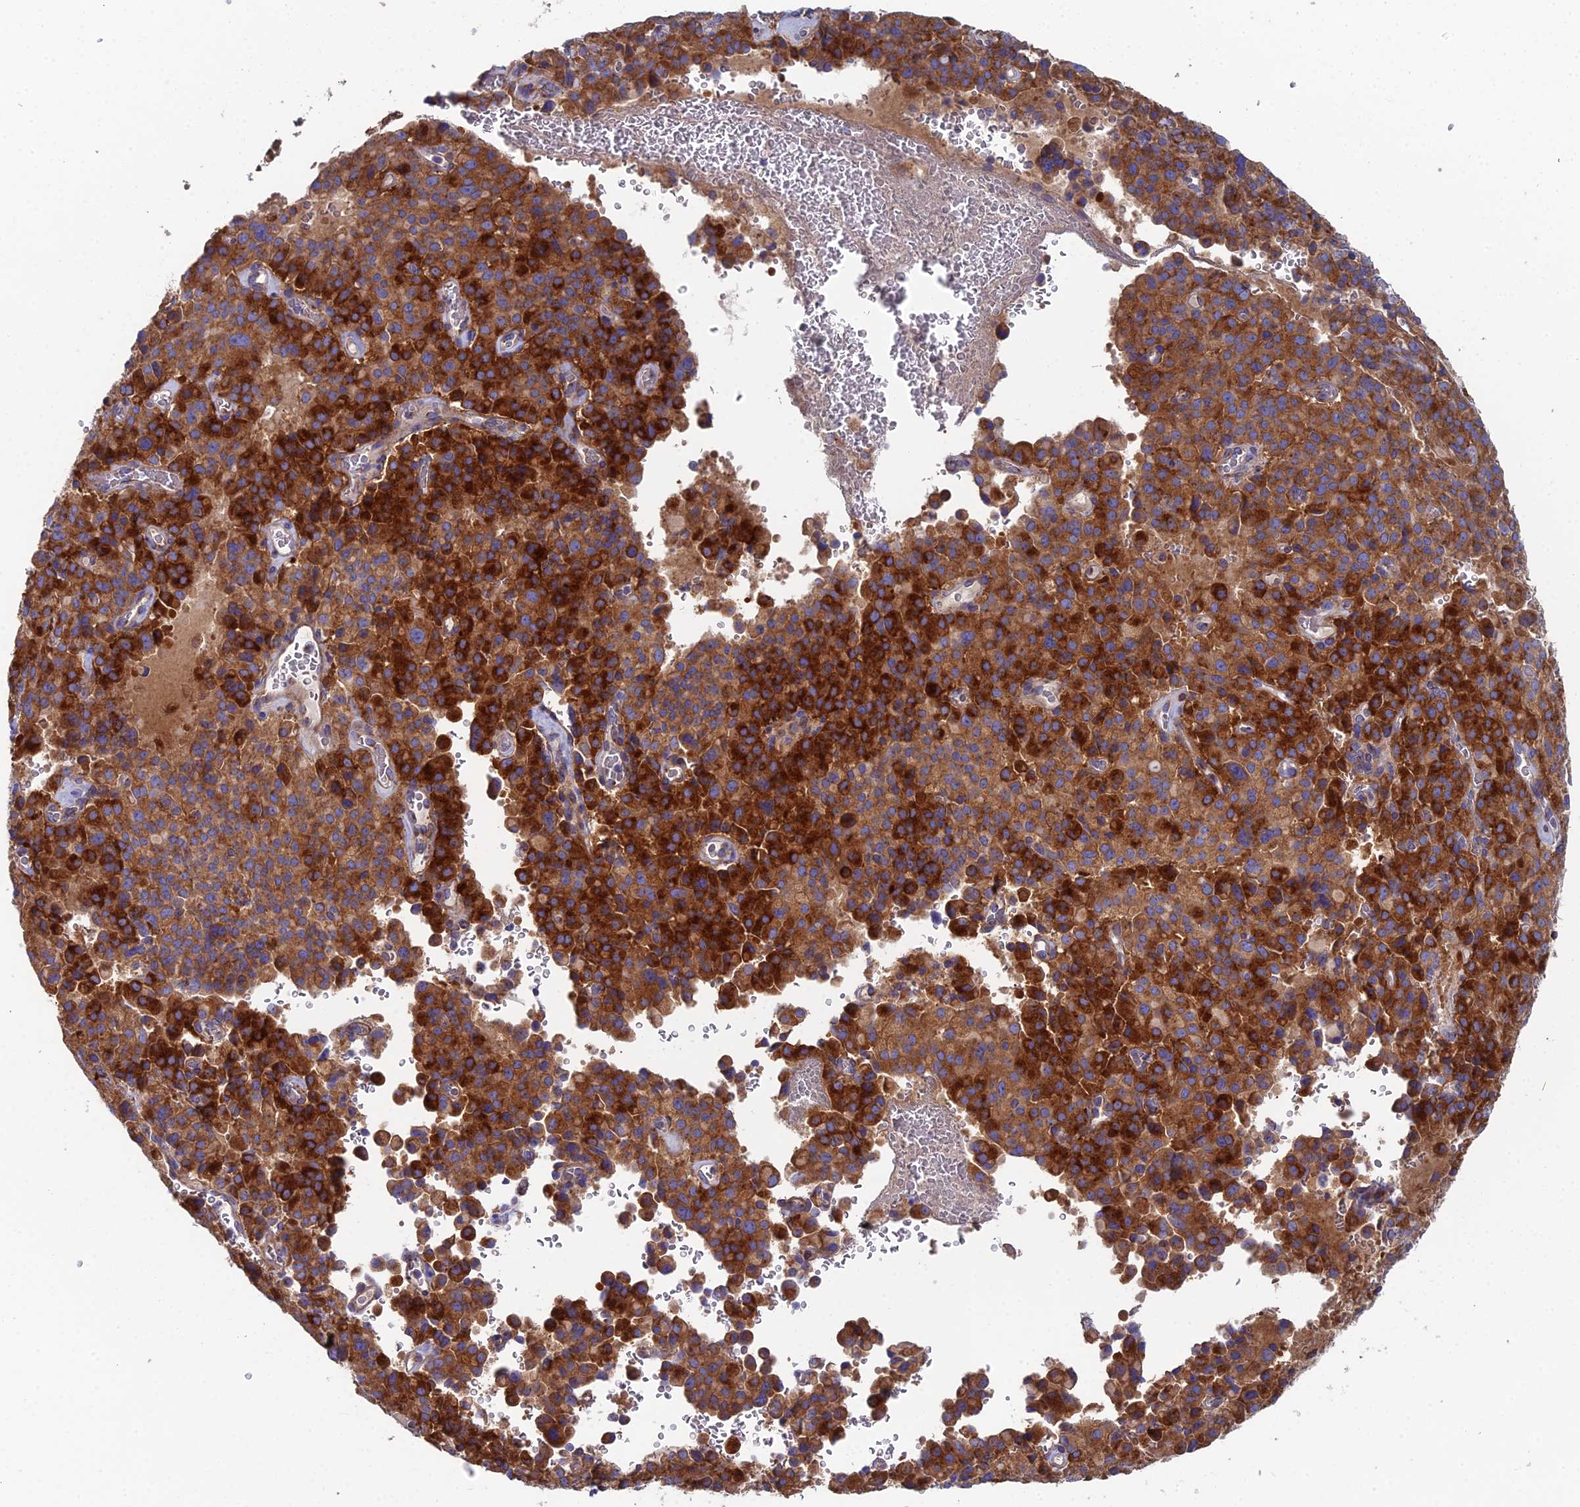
{"staining": {"intensity": "strong", "quantity": ">75%", "location": "cytoplasmic/membranous"}, "tissue": "pancreatic cancer", "cell_type": "Tumor cells", "image_type": "cancer", "snomed": [{"axis": "morphology", "description": "Adenocarcinoma, NOS"}, {"axis": "topography", "description": "Pancreas"}], "caption": "Pancreatic cancer (adenocarcinoma) stained with a brown dye shows strong cytoplasmic/membranous positive expression in about >75% of tumor cells.", "gene": "CLCN3", "patient": {"sex": "male", "age": 65}}